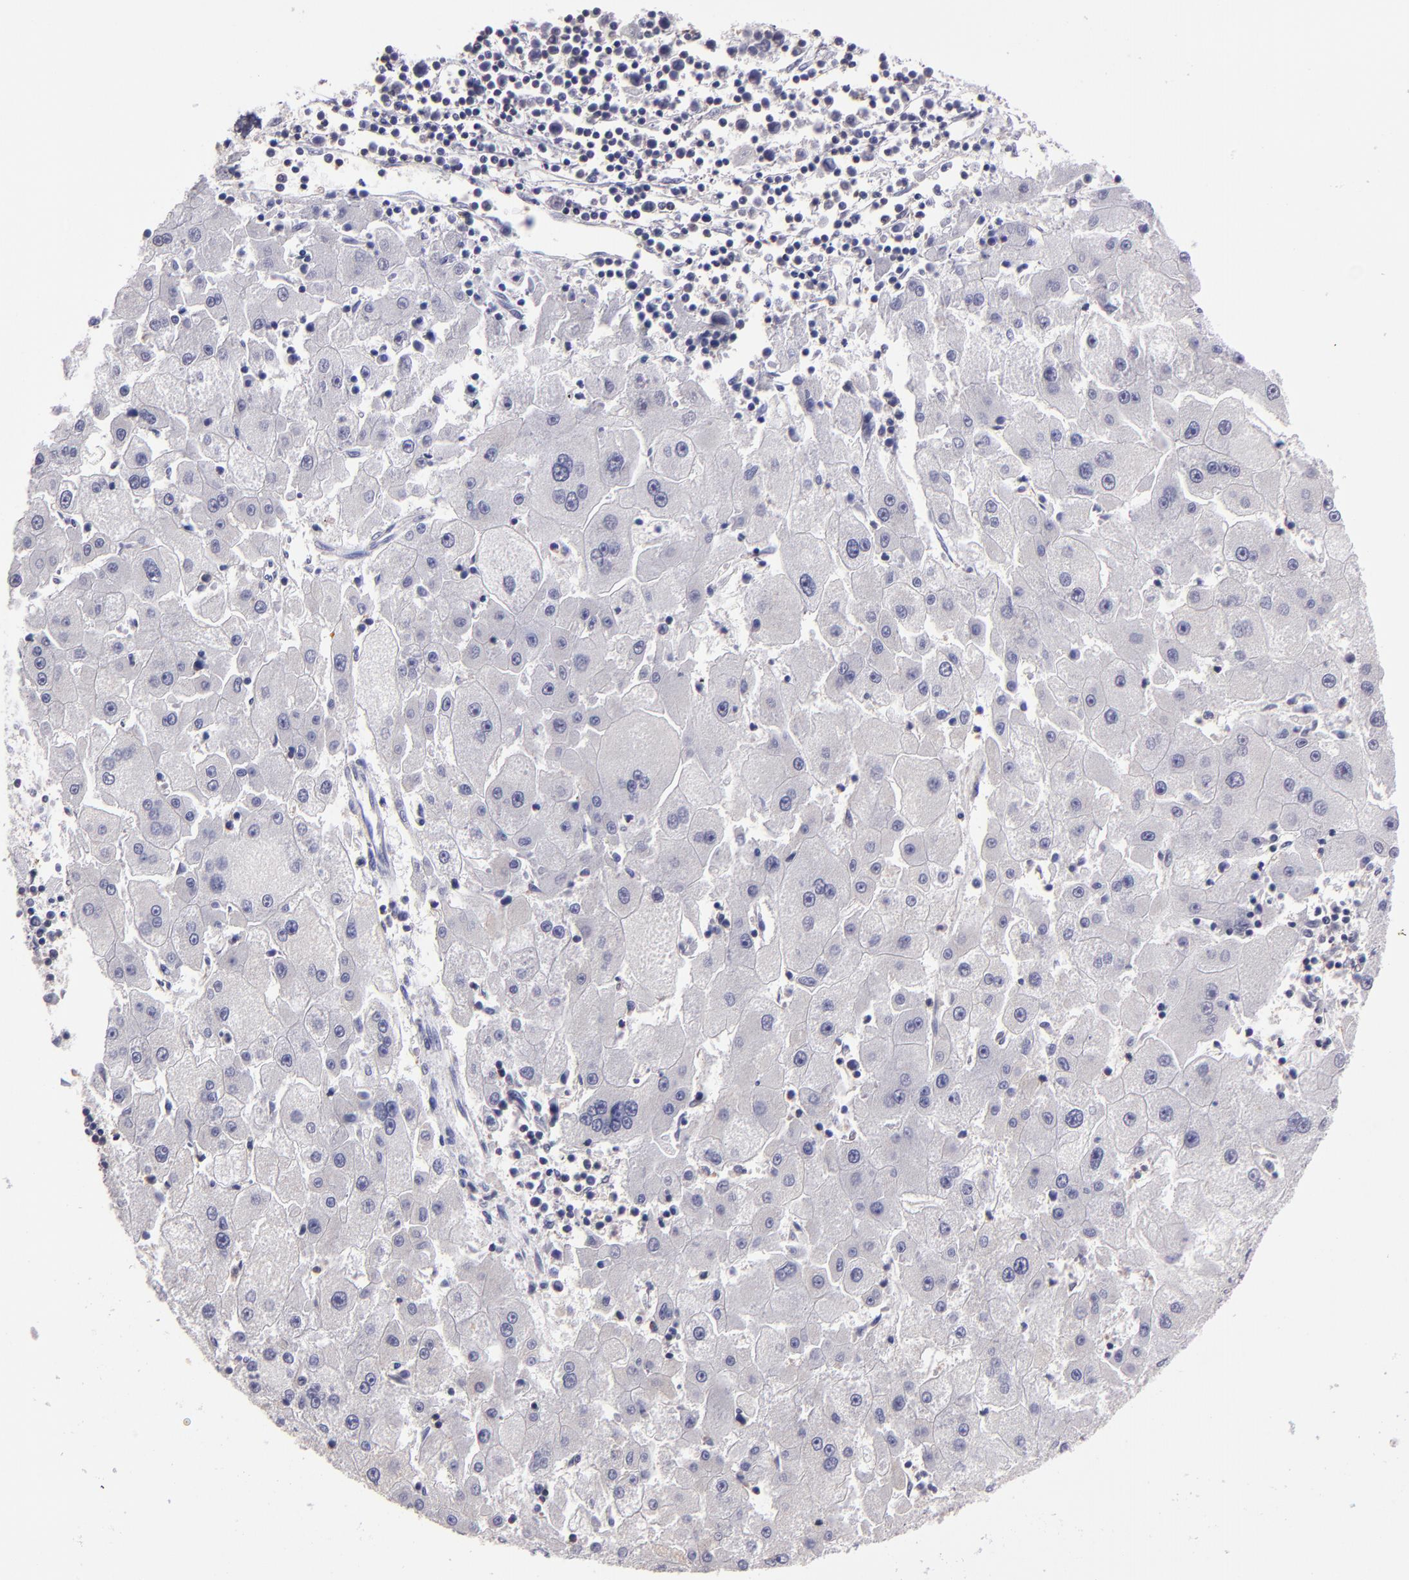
{"staining": {"intensity": "negative", "quantity": "none", "location": "none"}, "tissue": "liver cancer", "cell_type": "Tumor cells", "image_type": "cancer", "snomed": [{"axis": "morphology", "description": "Carcinoma, Hepatocellular, NOS"}, {"axis": "topography", "description": "Liver"}], "caption": "DAB (3,3'-diaminobenzidine) immunohistochemical staining of liver cancer (hepatocellular carcinoma) shows no significant staining in tumor cells. (DAB IHC, high magnification).", "gene": "CEBPE", "patient": {"sex": "male", "age": 72}}